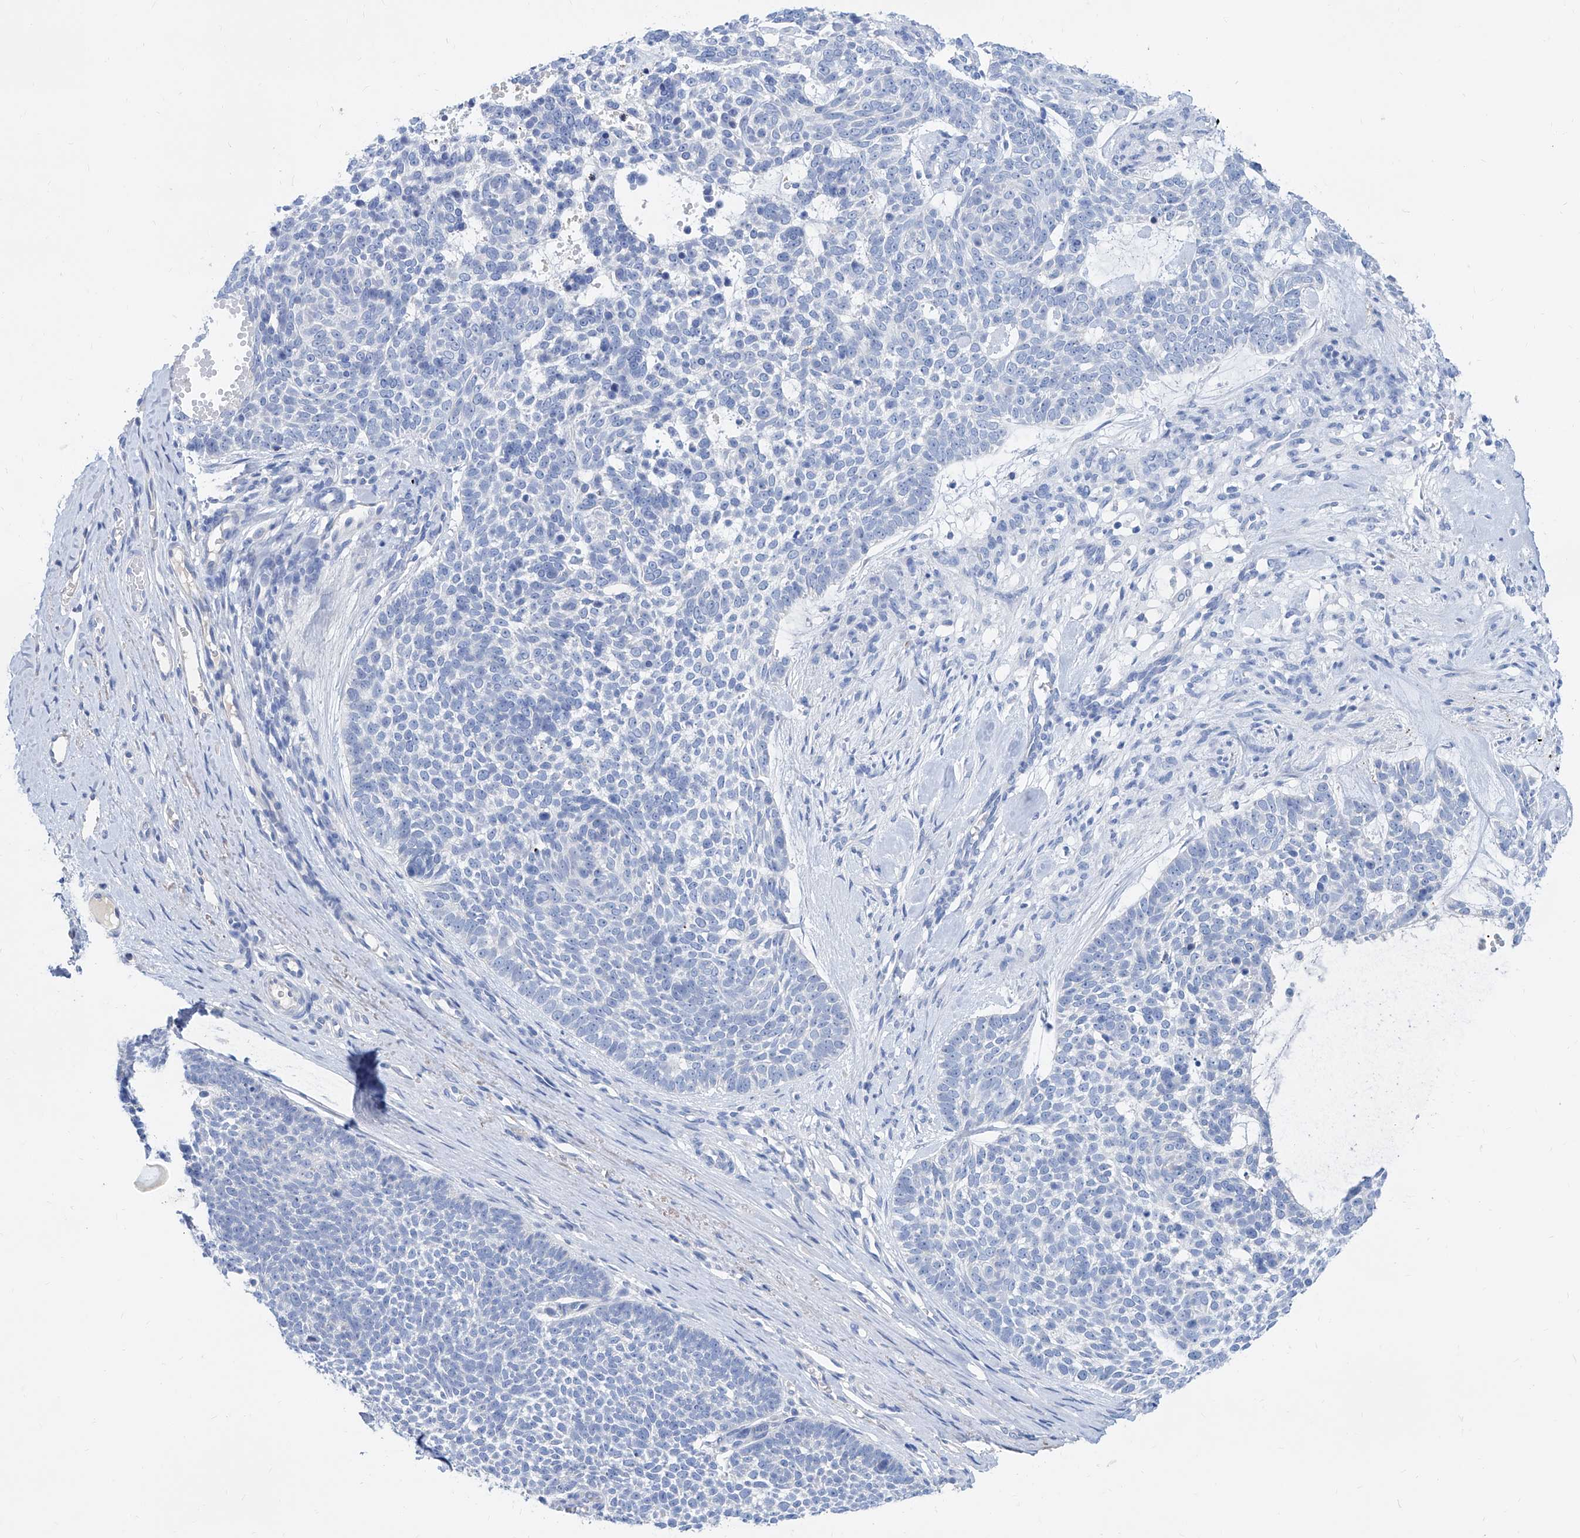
{"staining": {"intensity": "negative", "quantity": "none", "location": "none"}, "tissue": "skin cancer", "cell_type": "Tumor cells", "image_type": "cancer", "snomed": [{"axis": "morphology", "description": "Basal cell carcinoma"}, {"axis": "topography", "description": "Skin"}], "caption": "The photomicrograph shows no staining of tumor cells in basal cell carcinoma (skin).", "gene": "SLC25A29", "patient": {"sex": "female", "age": 81}}